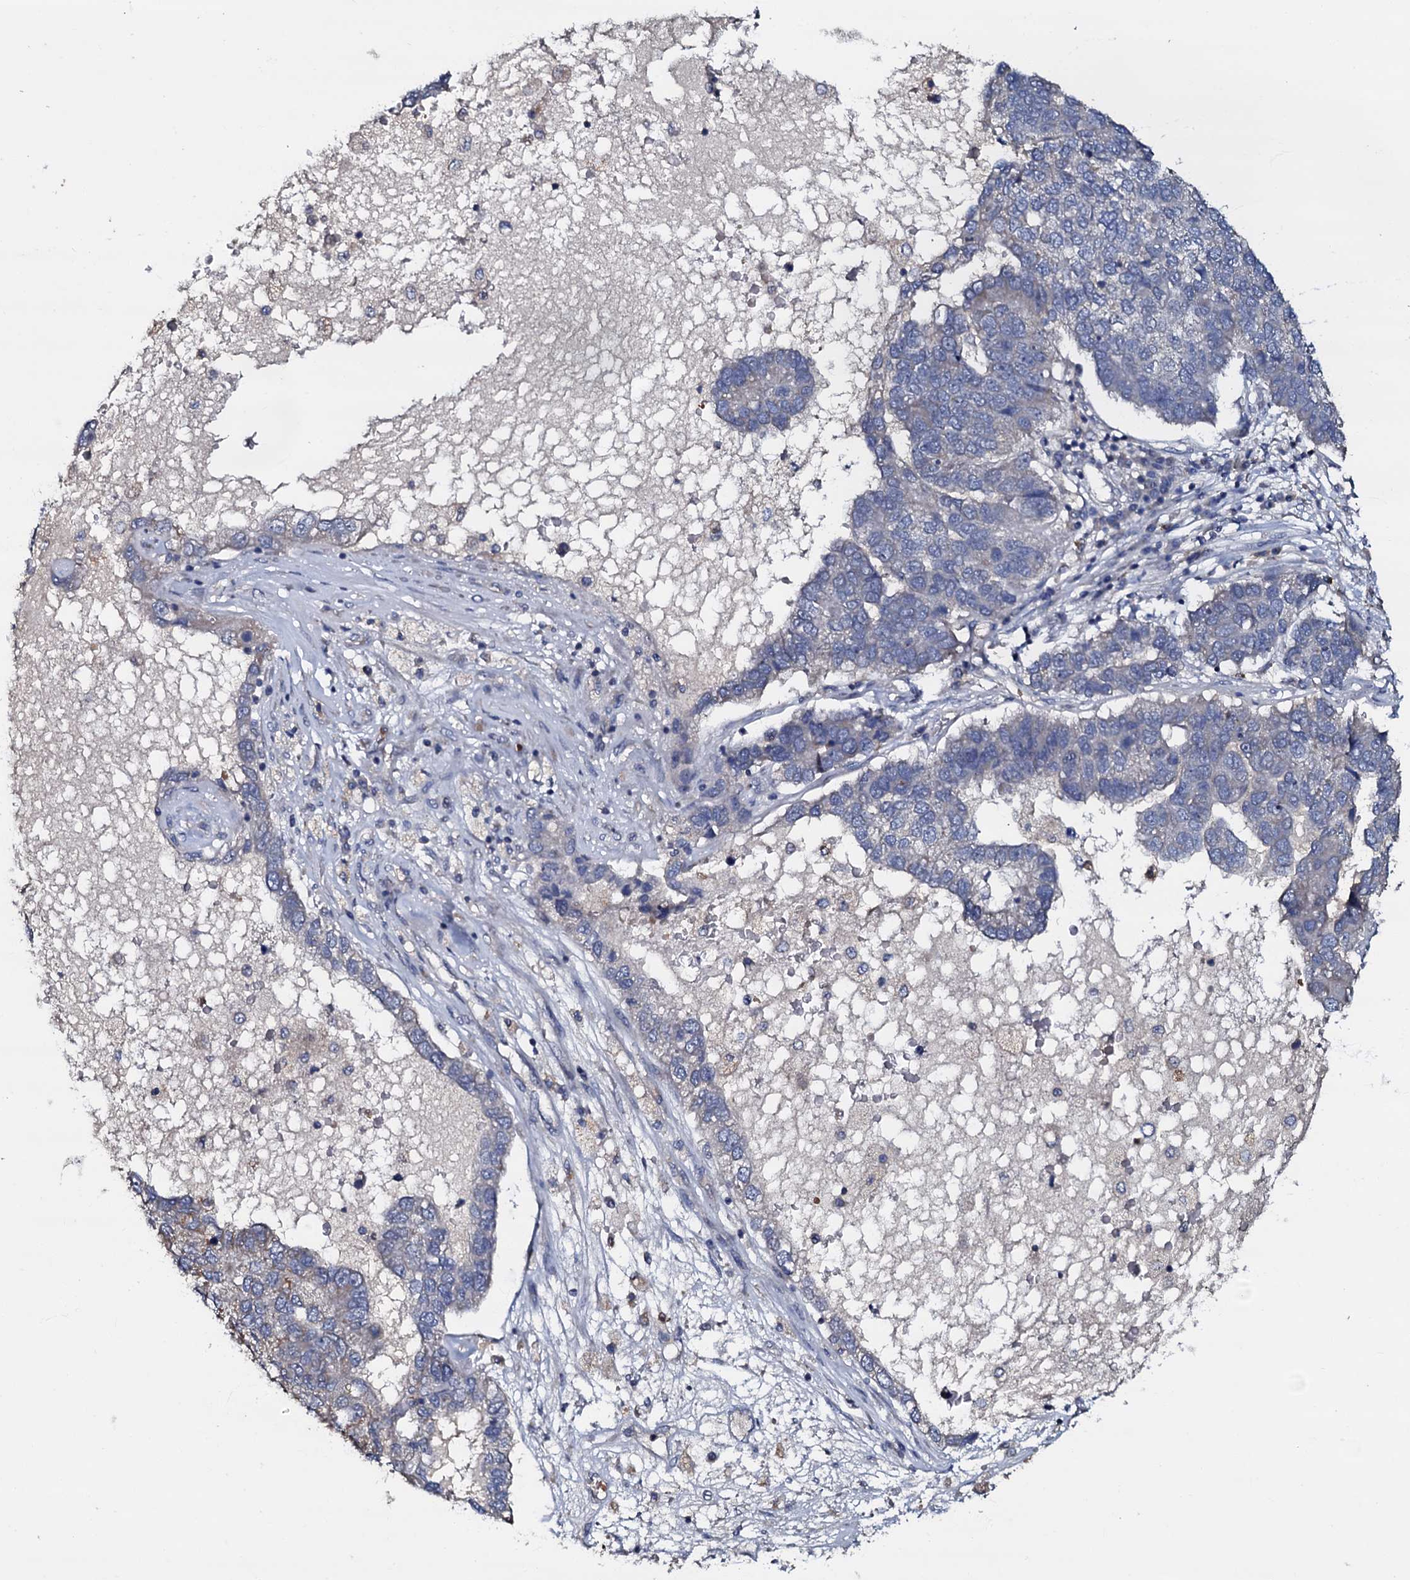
{"staining": {"intensity": "weak", "quantity": "<25%", "location": "cytoplasmic/membranous"}, "tissue": "pancreatic cancer", "cell_type": "Tumor cells", "image_type": "cancer", "snomed": [{"axis": "morphology", "description": "Adenocarcinoma, NOS"}, {"axis": "topography", "description": "Pancreas"}], "caption": "This is a image of IHC staining of adenocarcinoma (pancreatic), which shows no positivity in tumor cells. Brightfield microscopy of immunohistochemistry (IHC) stained with DAB (3,3'-diaminobenzidine) (brown) and hematoxylin (blue), captured at high magnification.", "gene": "CPNE2", "patient": {"sex": "female", "age": 61}}